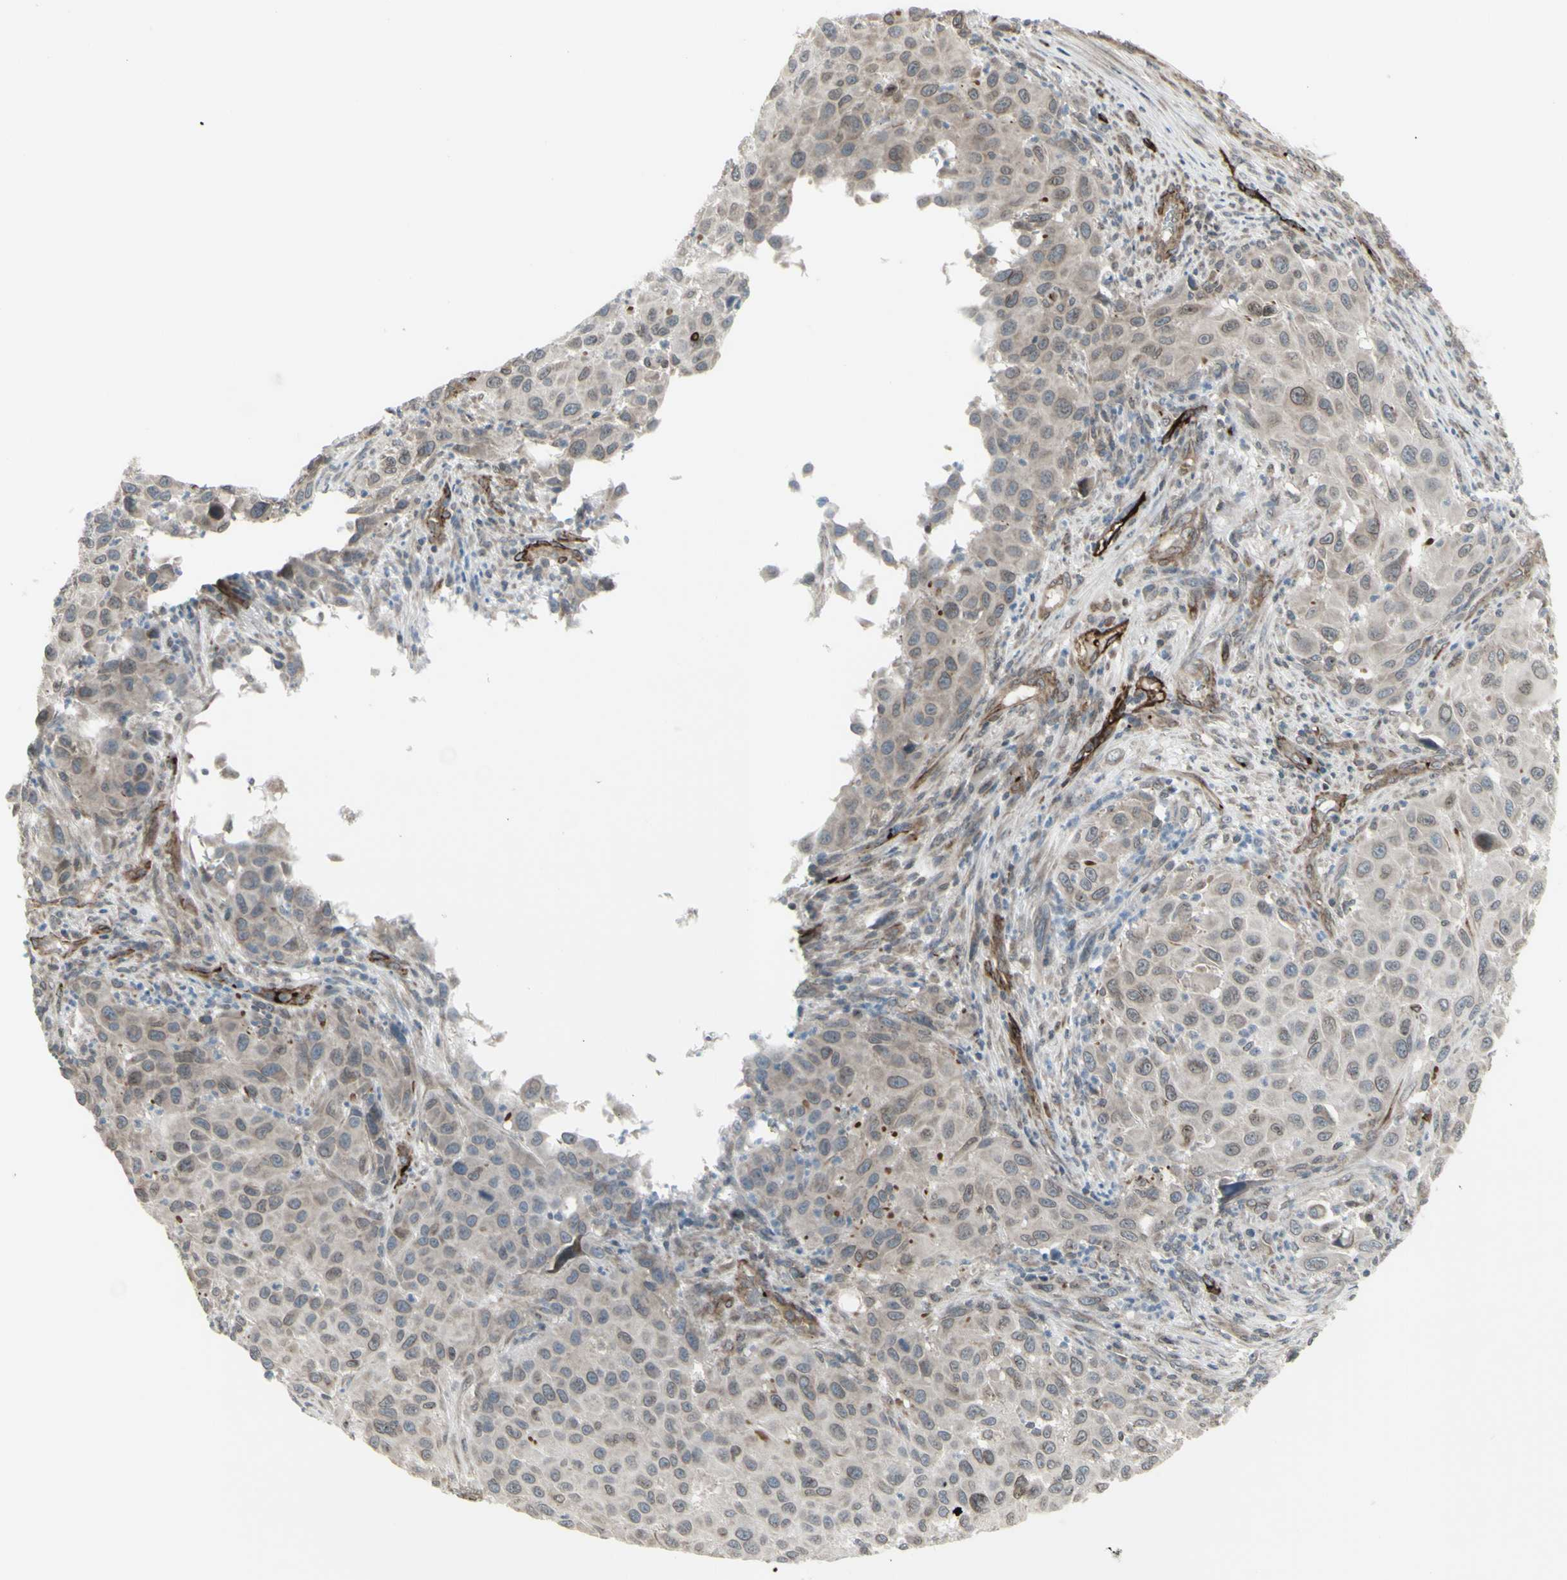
{"staining": {"intensity": "weak", "quantity": "25%-75%", "location": "cytoplasmic/membranous"}, "tissue": "melanoma", "cell_type": "Tumor cells", "image_type": "cancer", "snomed": [{"axis": "morphology", "description": "Malignant melanoma, Metastatic site"}, {"axis": "topography", "description": "Lymph node"}], "caption": "IHC (DAB) staining of human melanoma shows weak cytoplasmic/membranous protein positivity in about 25%-75% of tumor cells.", "gene": "DTX3L", "patient": {"sex": "male", "age": 61}}